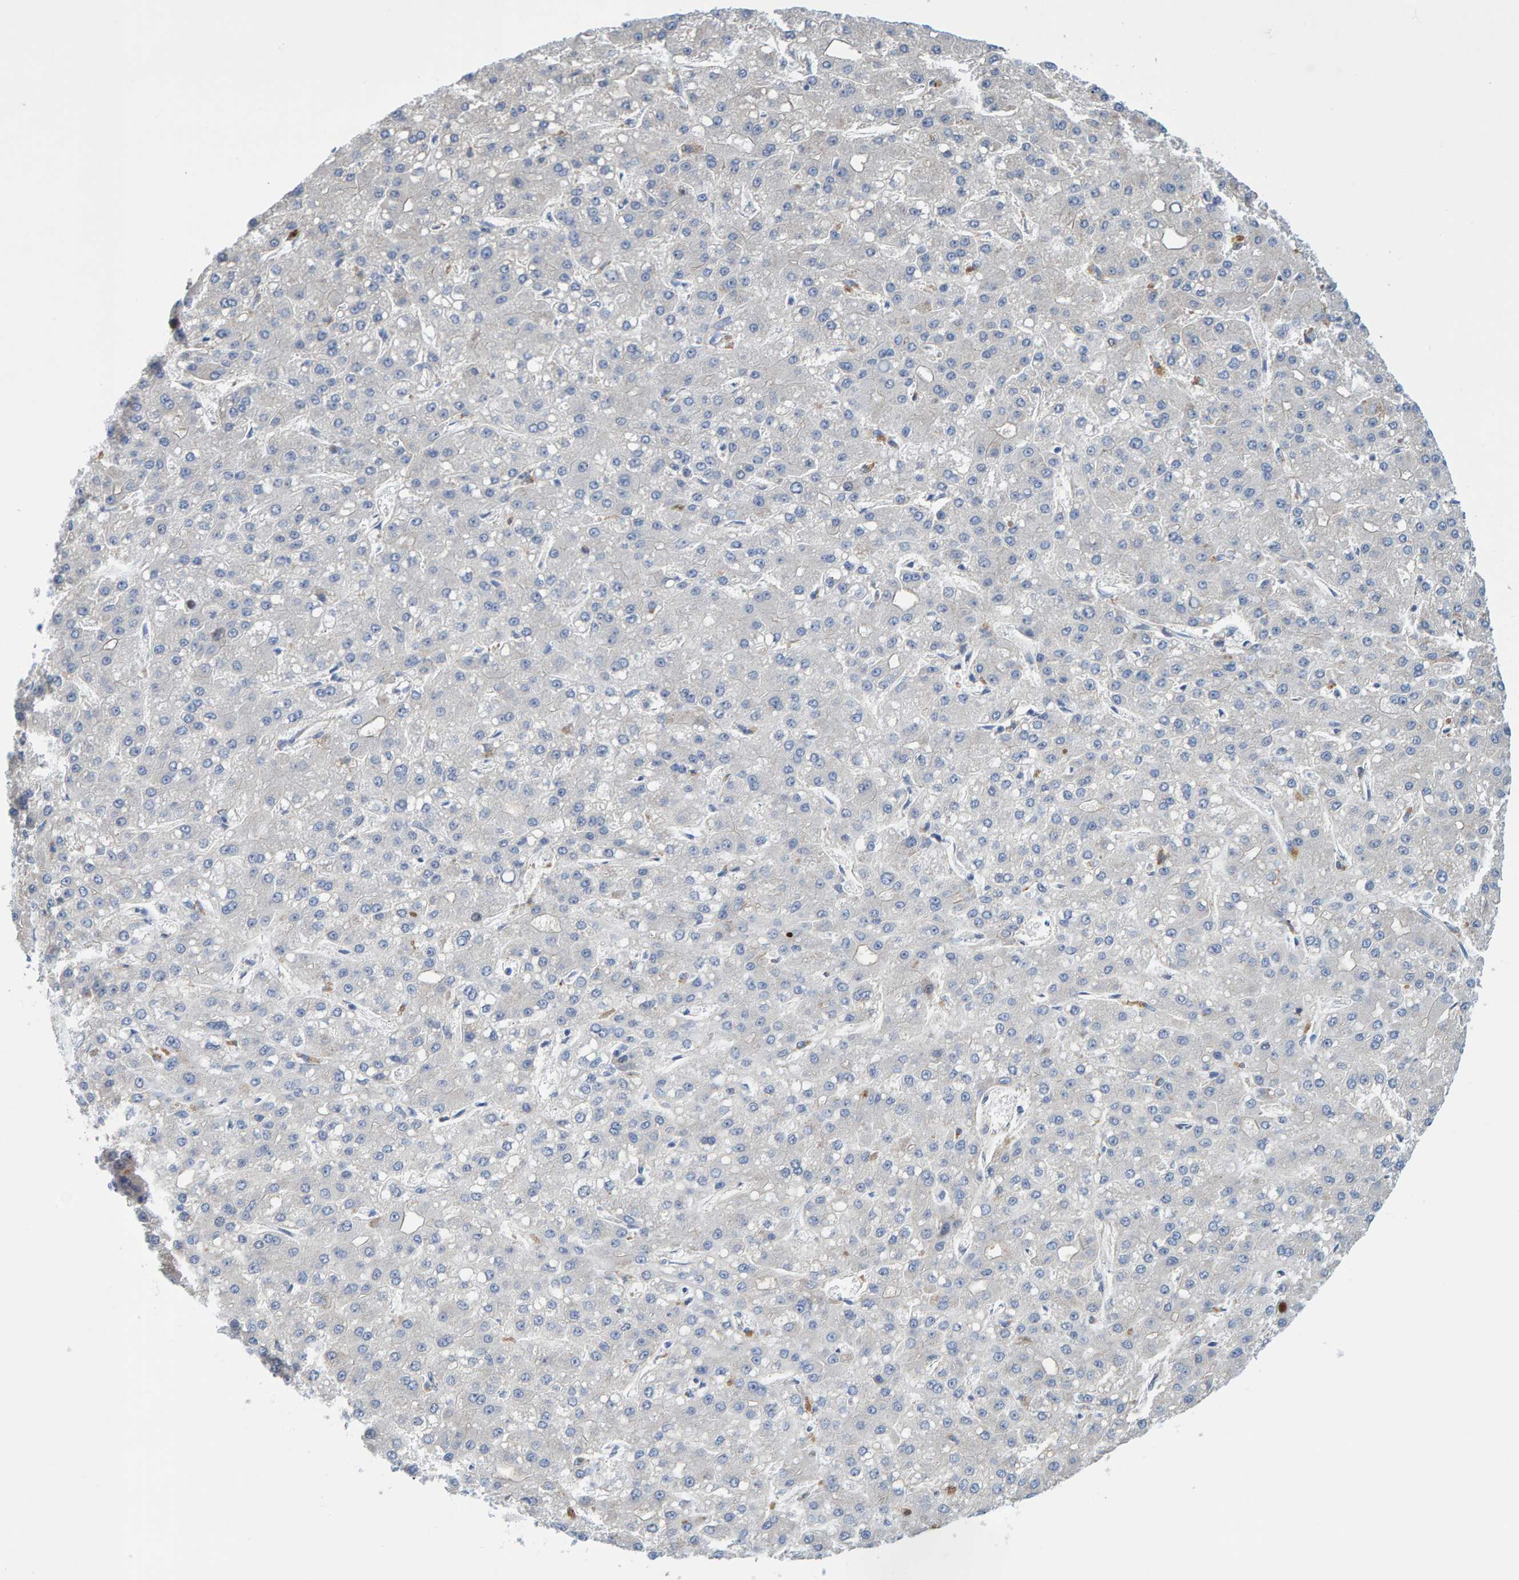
{"staining": {"intensity": "negative", "quantity": "none", "location": "none"}, "tissue": "liver cancer", "cell_type": "Tumor cells", "image_type": "cancer", "snomed": [{"axis": "morphology", "description": "Carcinoma, Hepatocellular, NOS"}, {"axis": "topography", "description": "Liver"}], "caption": "High power microscopy micrograph of an immunohistochemistry (IHC) micrograph of liver cancer (hepatocellular carcinoma), revealing no significant expression in tumor cells.", "gene": "POLG2", "patient": {"sex": "male", "age": 67}}